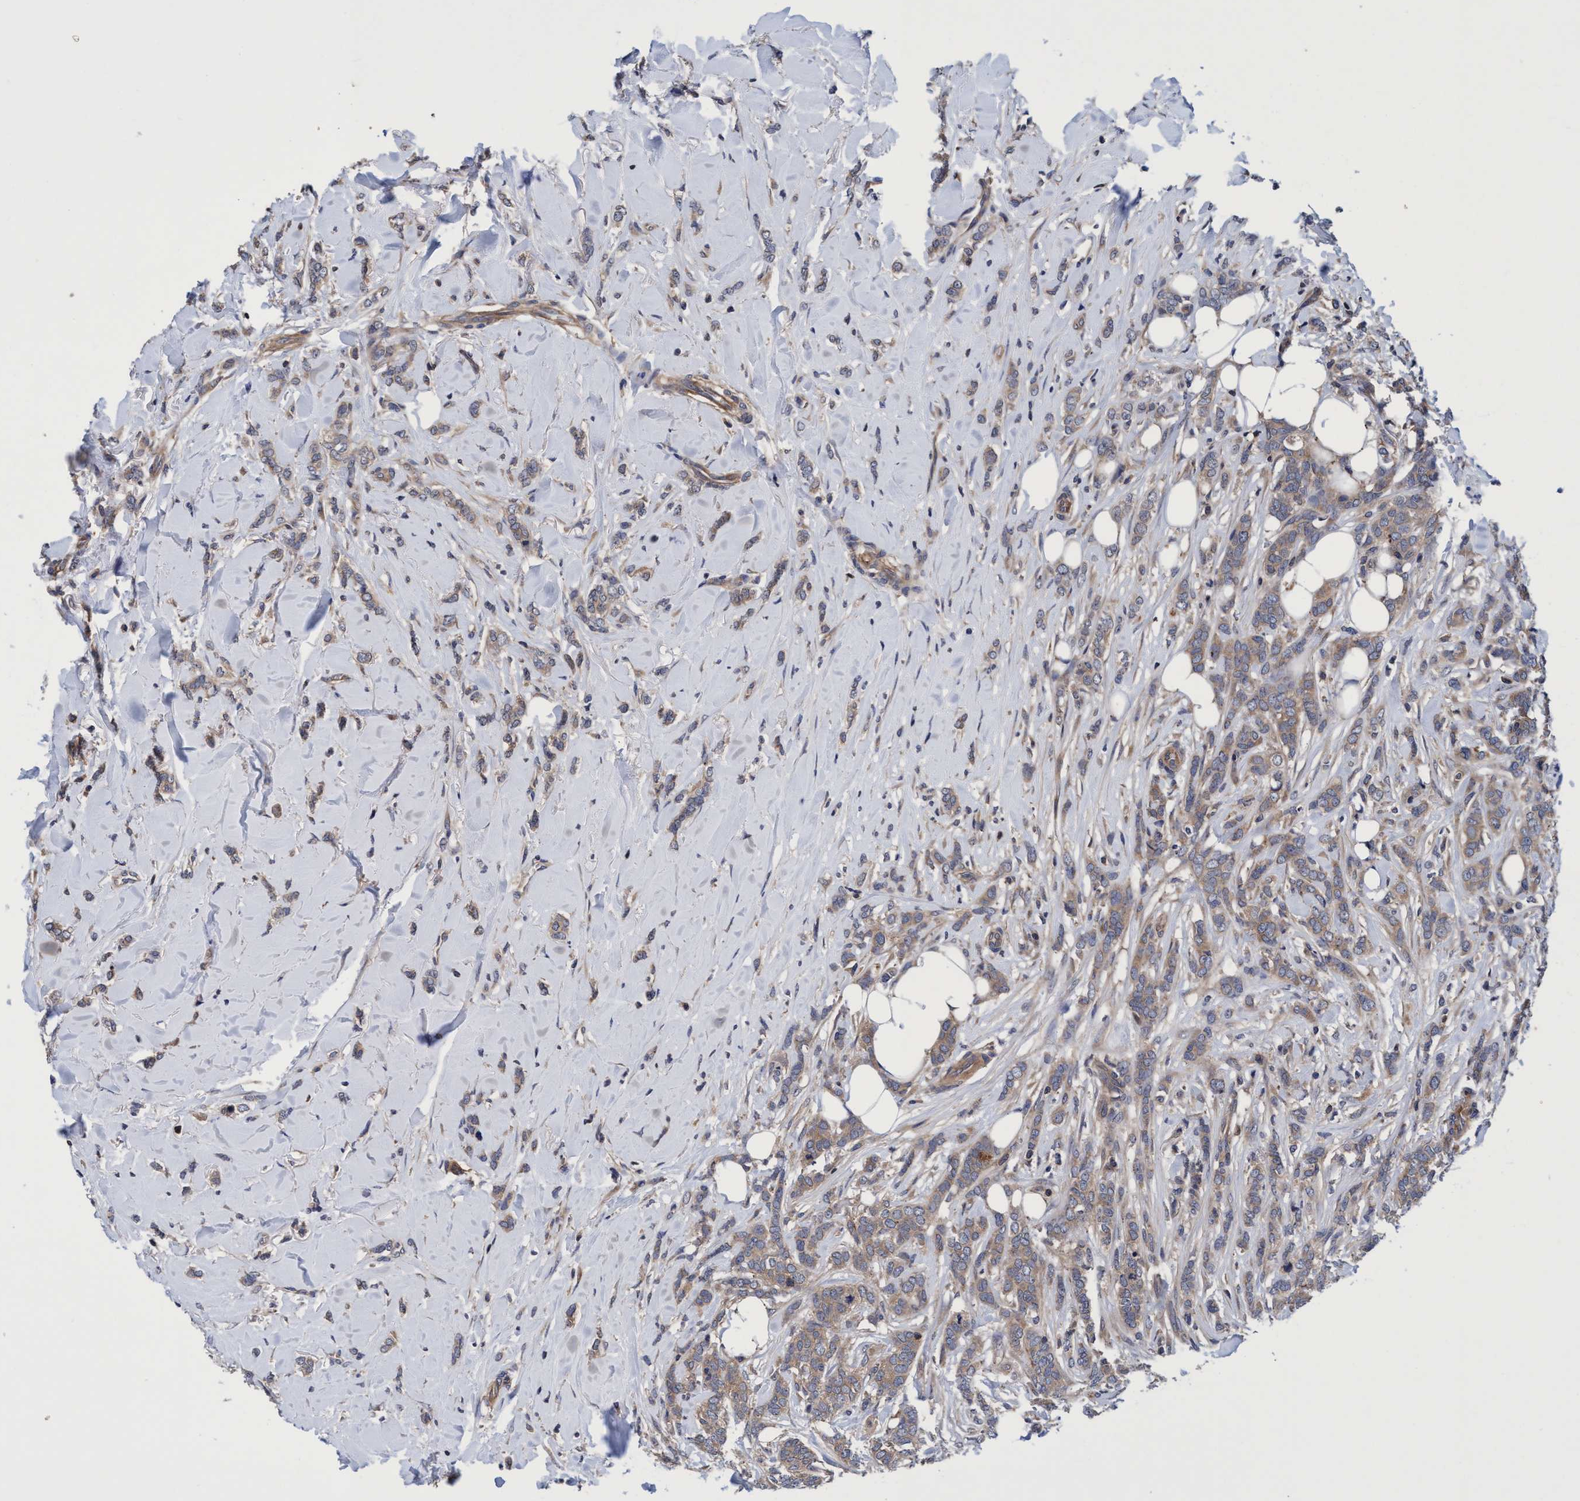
{"staining": {"intensity": "weak", "quantity": ">75%", "location": "cytoplasmic/membranous"}, "tissue": "breast cancer", "cell_type": "Tumor cells", "image_type": "cancer", "snomed": [{"axis": "morphology", "description": "Lobular carcinoma"}, {"axis": "topography", "description": "Skin"}, {"axis": "topography", "description": "Breast"}], "caption": "Protein staining of lobular carcinoma (breast) tissue demonstrates weak cytoplasmic/membranous positivity in approximately >75% of tumor cells.", "gene": "CALCOCO2", "patient": {"sex": "female", "age": 46}}